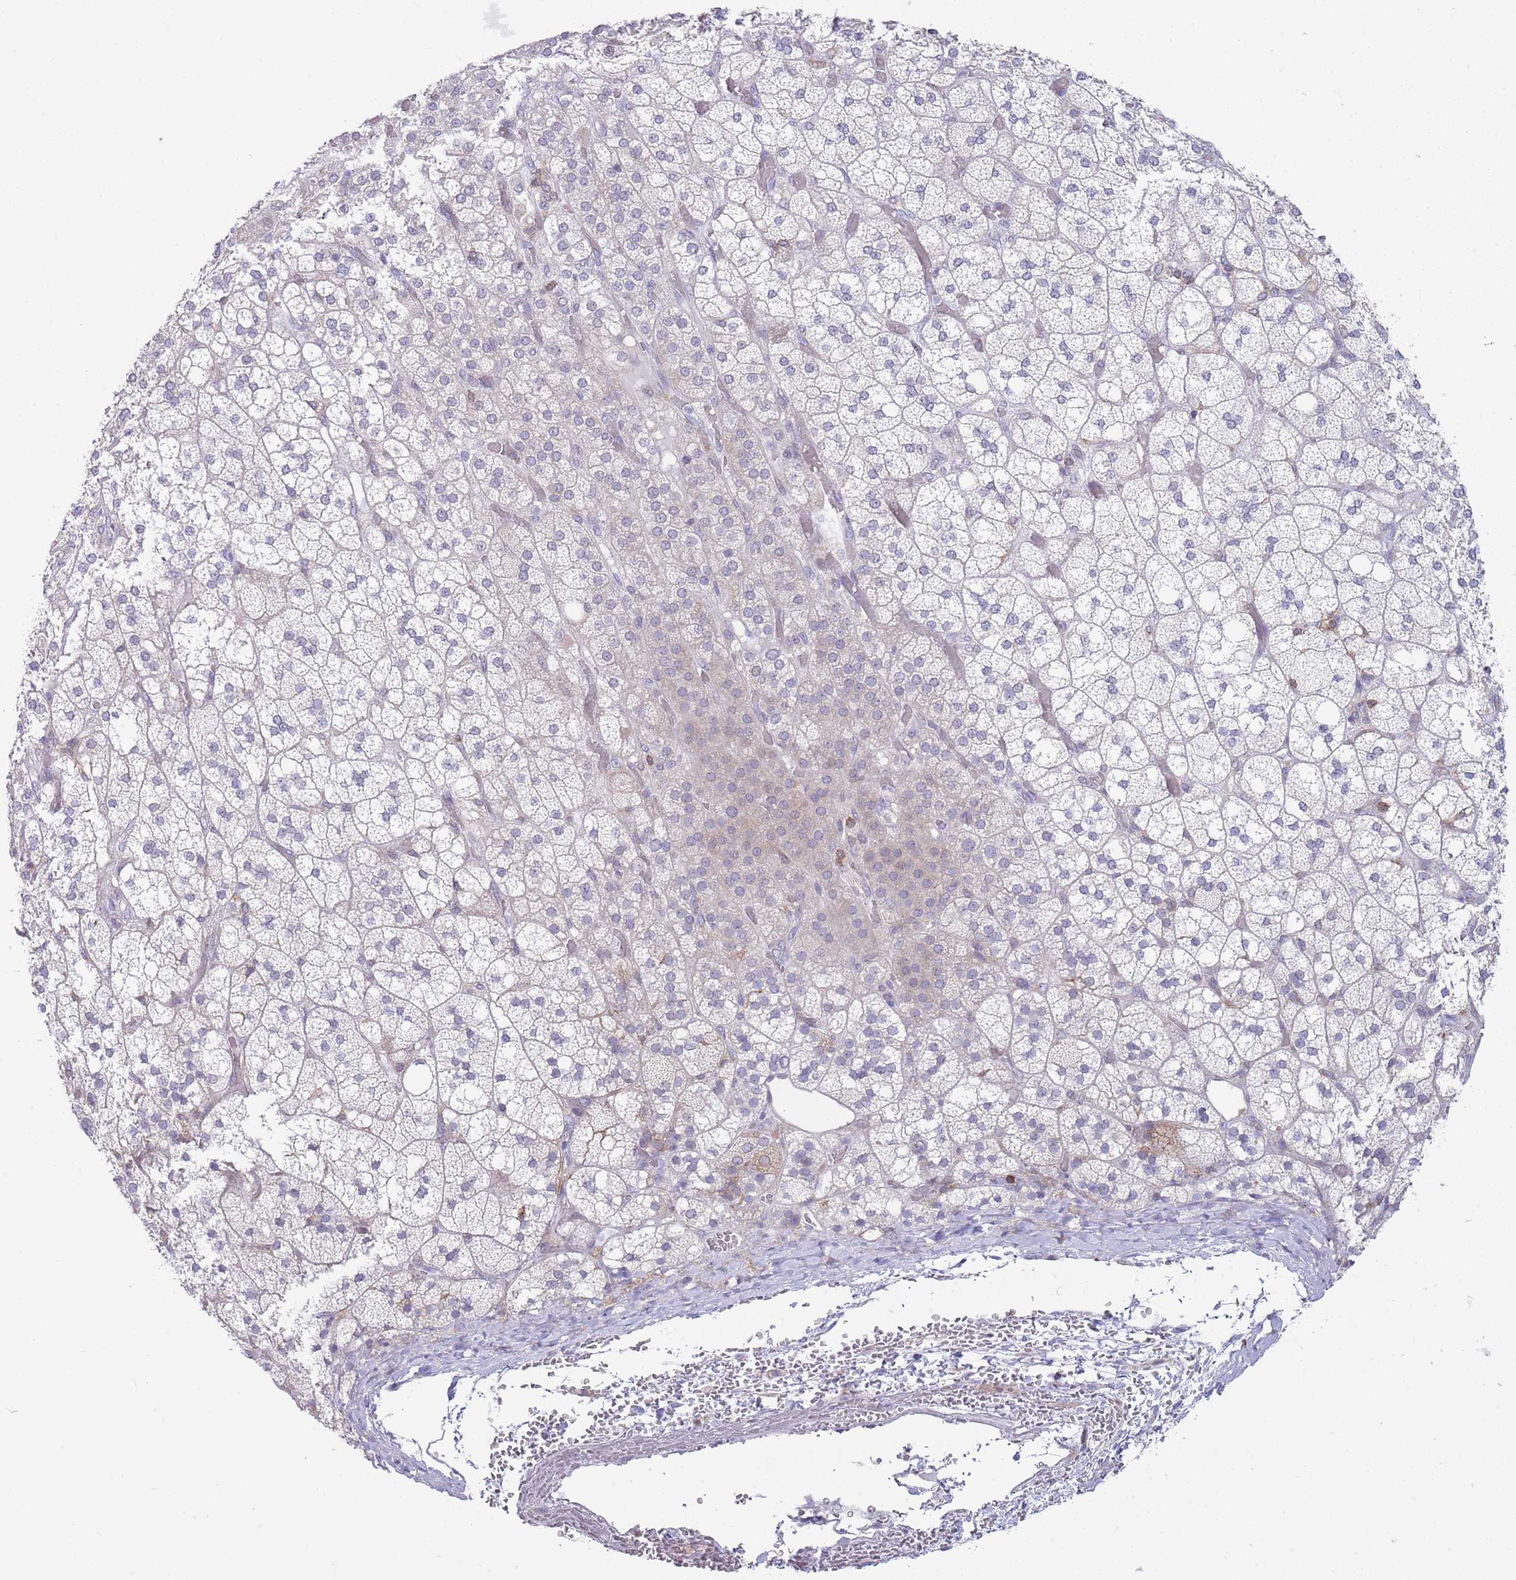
{"staining": {"intensity": "negative", "quantity": "none", "location": "none"}, "tissue": "adrenal gland", "cell_type": "Glandular cells", "image_type": "normal", "snomed": [{"axis": "morphology", "description": "Normal tissue, NOS"}, {"axis": "topography", "description": "Adrenal gland"}], "caption": "There is no significant positivity in glandular cells of adrenal gland. (IHC, brightfield microscopy, high magnification).", "gene": "LPXN", "patient": {"sex": "male", "age": 61}}